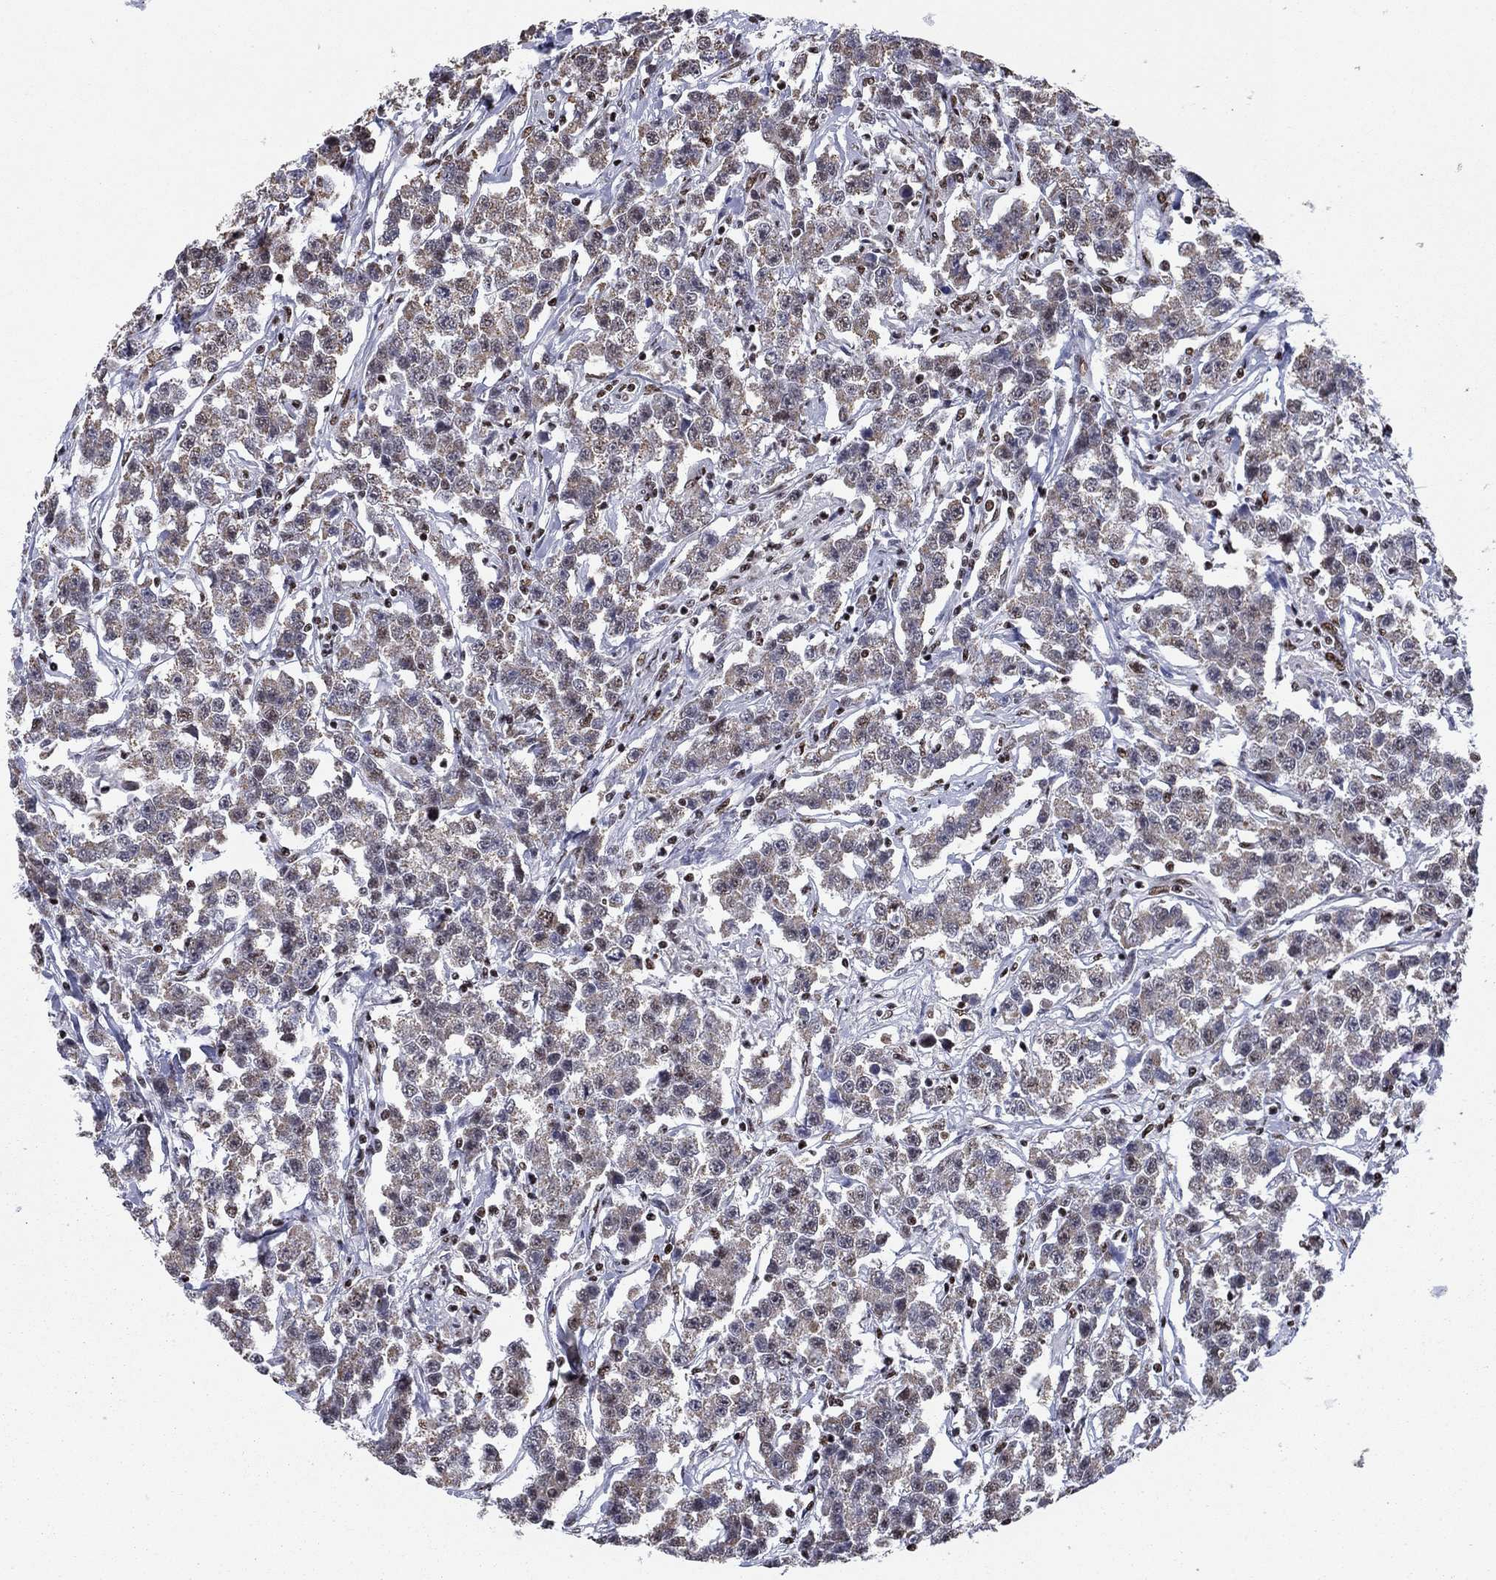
{"staining": {"intensity": "weak", "quantity": ">75%", "location": "cytoplasmic/membranous"}, "tissue": "testis cancer", "cell_type": "Tumor cells", "image_type": "cancer", "snomed": [{"axis": "morphology", "description": "Seminoma, NOS"}, {"axis": "topography", "description": "Testis"}], "caption": "The immunohistochemical stain highlights weak cytoplasmic/membranous positivity in tumor cells of testis cancer (seminoma) tissue. (DAB (3,3'-diaminobenzidine) = brown stain, brightfield microscopy at high magnification).", "gene": "N4BP2", "patient": {"sex": "male", "age": 59}}